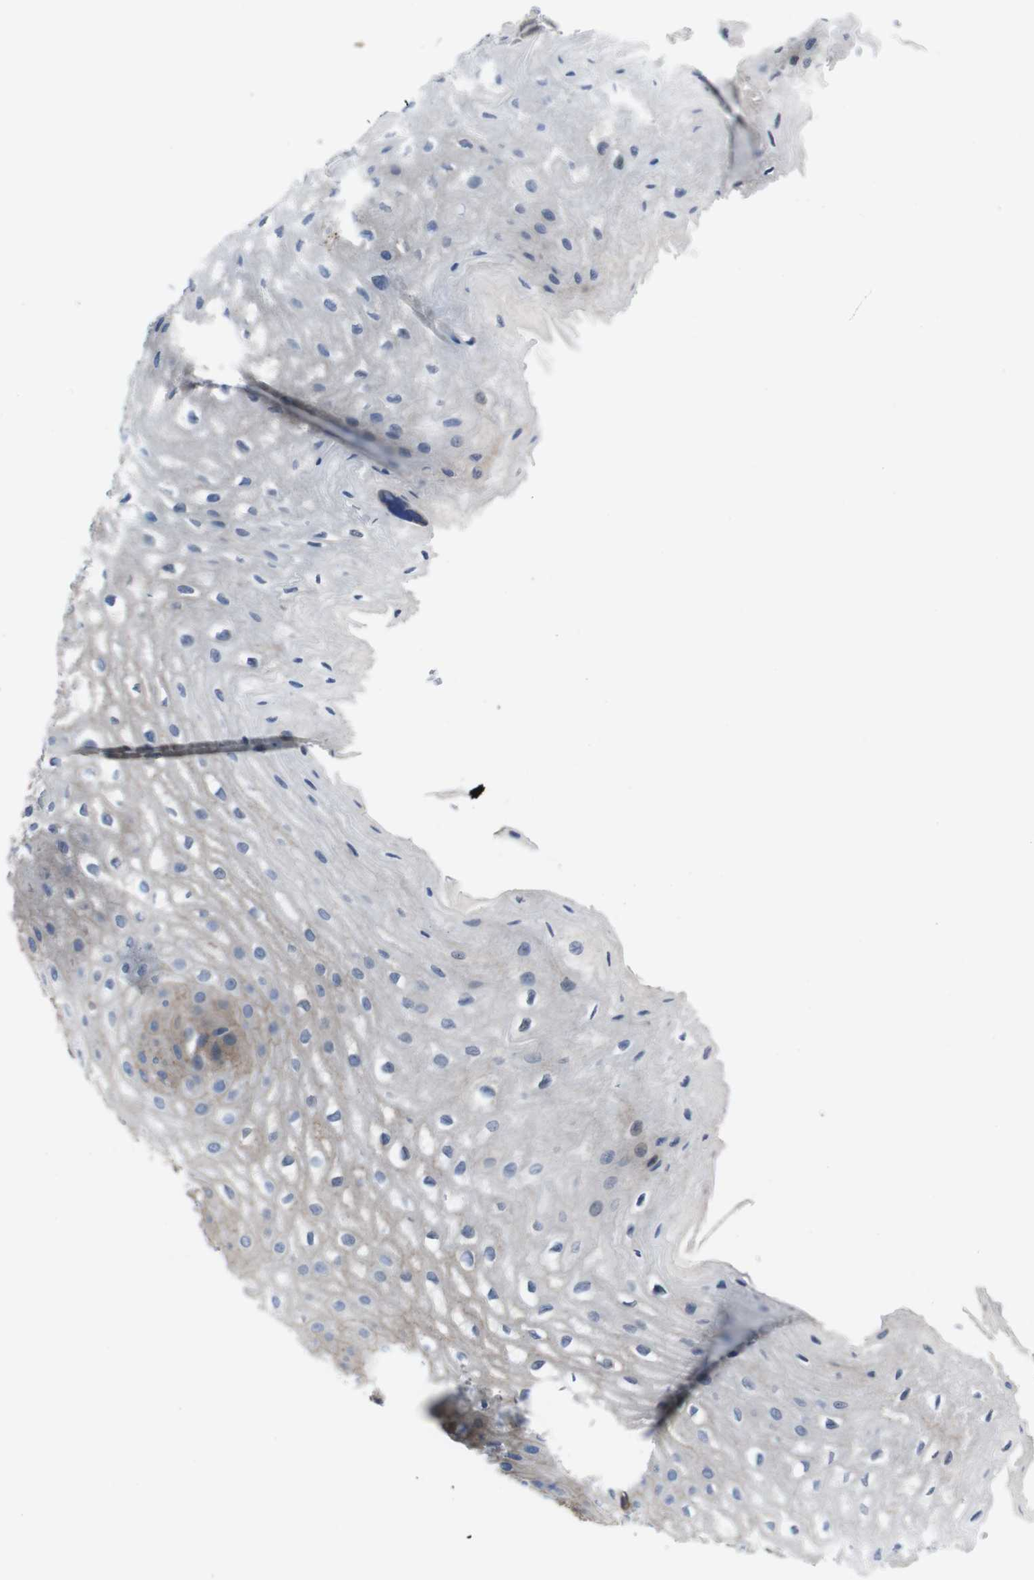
{"staining": {"intensity": "moderate", "quantity": "25%-75%", "location": "cytoplasmic/membranous"}, "tissue": "esophagus", "cell_type": "Squamous epithelial cells", "image_type": "normal", "snomed": [{"axis": "morphology", "description": "Normal tissue, NOS"}, {"axis": "topography", "description": "Esophagus"}], "caption": "Immunohistochemical staining of normal human esophagus shows moderate cytoplasmic/membranous protein positivity in approximately 25%-75% of squamous epithelial cells.", "gene": "SEMA4B", "patient": {"sex": "male", "age": 54}}